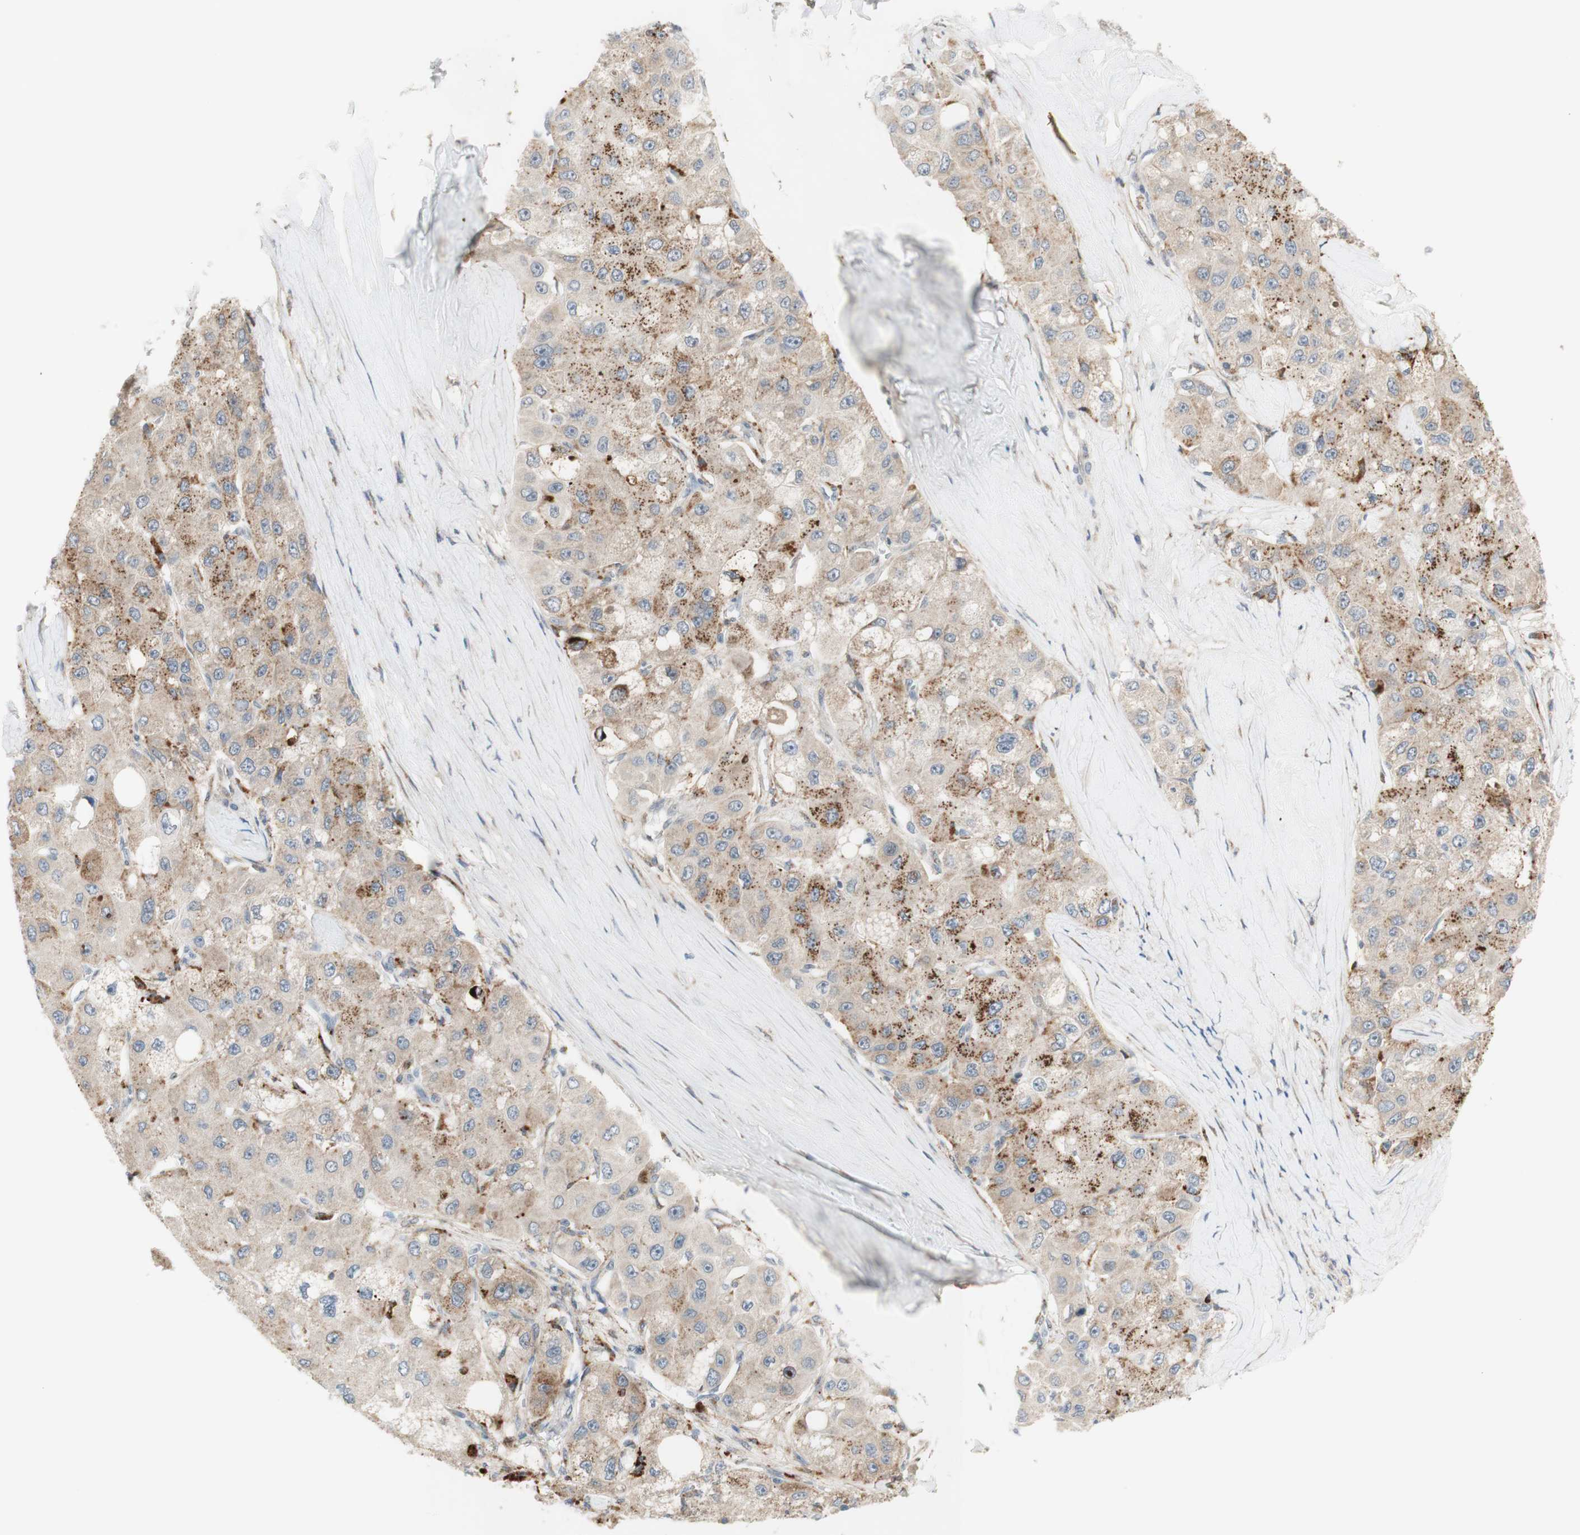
{"staining": {"intensity": "moderate", "quantity": "25%-75%", "location": "cytoplasmic/membranous"}, "tissue": "liver cancer", "cell_type": "Tumor cells", "image_type": "cancer", "snomed": [{"axis": "morphology", "description": "Carcinoma, Hepatocellular, NOS"}, {"axis": "topography", "description": "Liver"}], "caption": "Moderate cytoplasmic/membranous protein positivity is appreciated in about 25%-75% of tumor cells in hepatocellular carcinoma (liver).", "gene": "GAPT", "patient": {"sex": "male", "age": 80}}